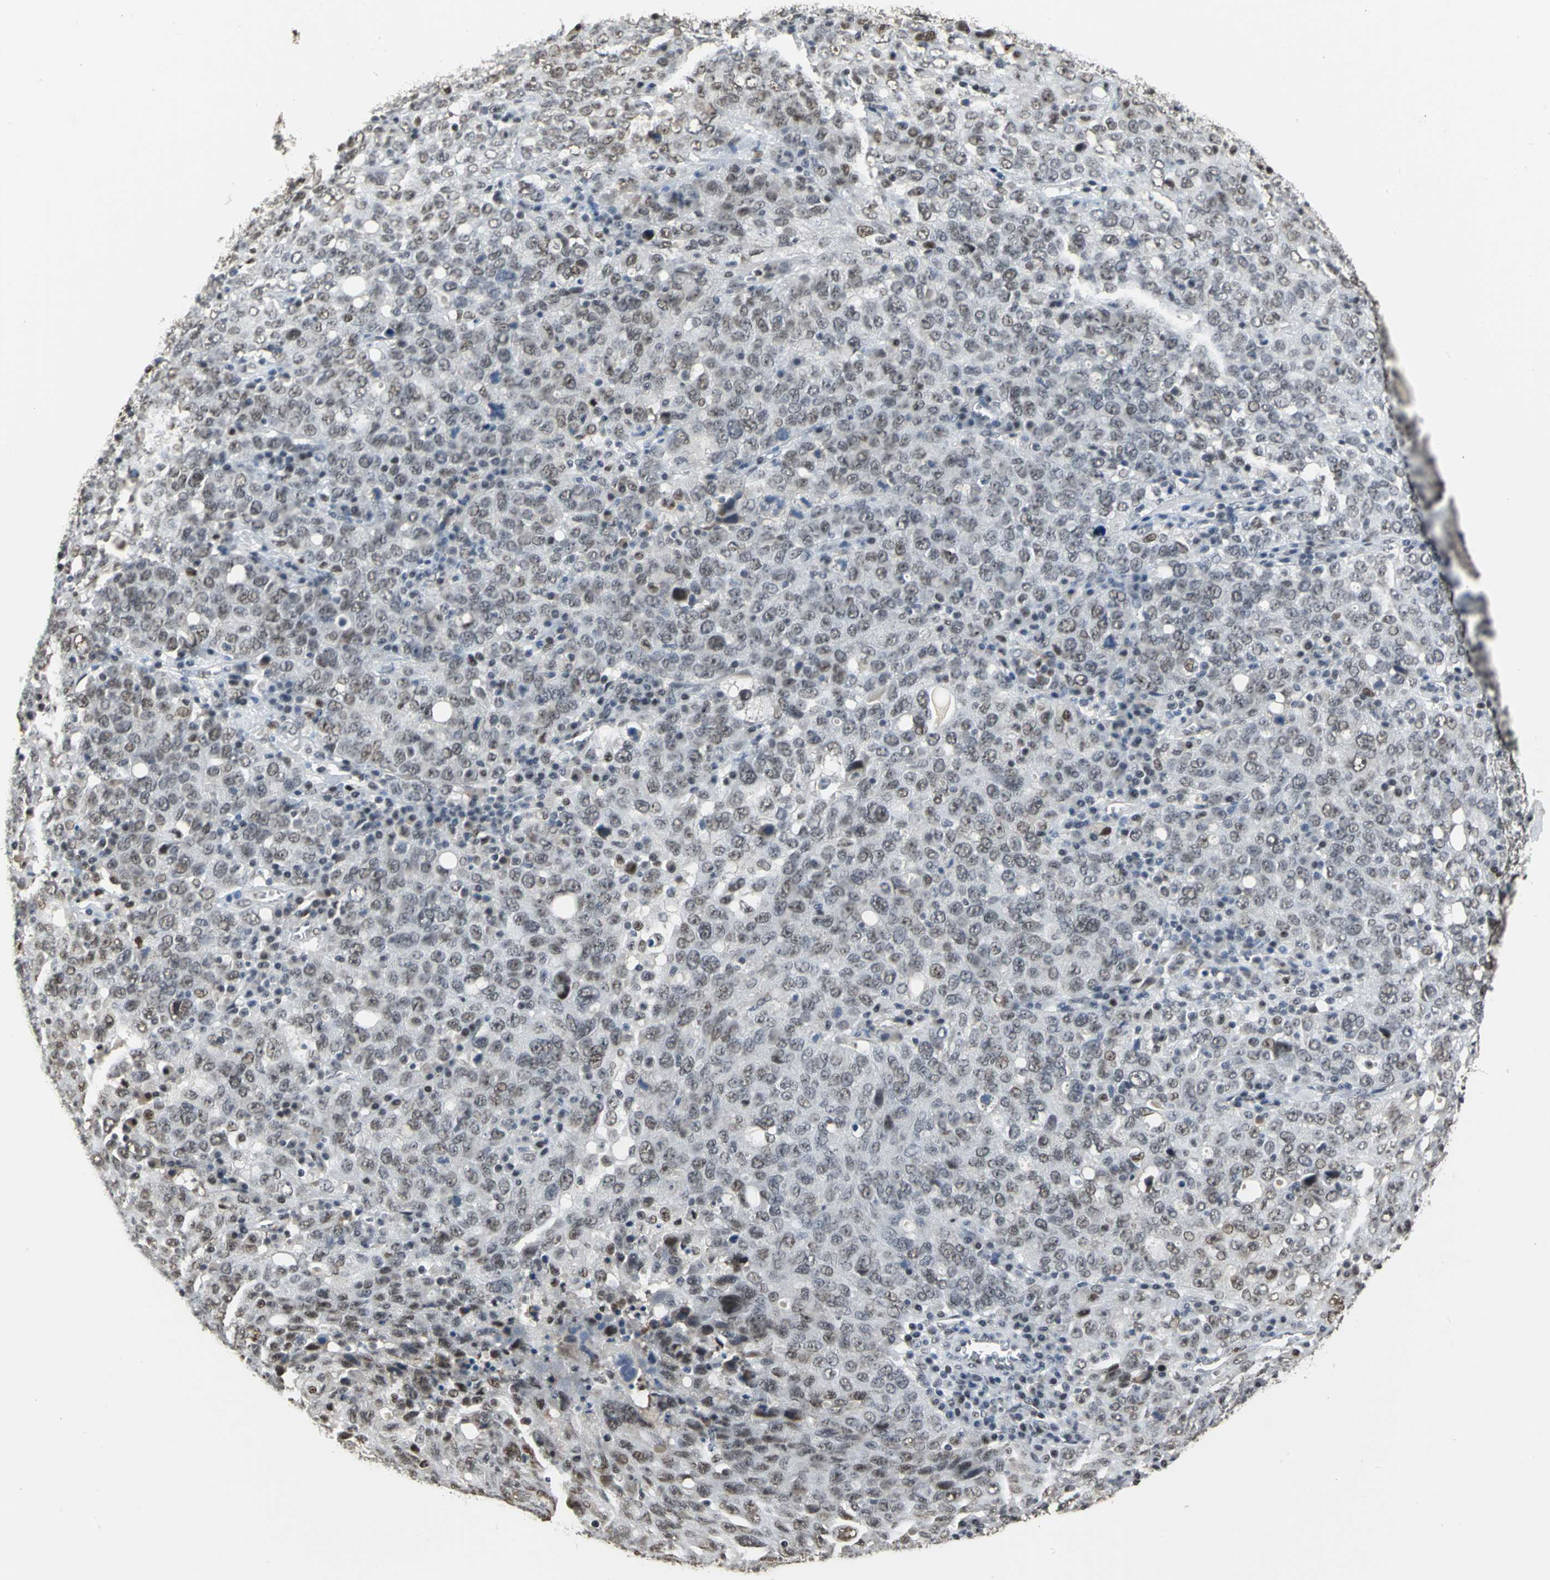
{"staining": {"intensity": "weak", "quantity": ">75%", "location": "nuclear"}, "tissue": "ovarian cancer", "cell_type": "Tumor cells", "image_type": "cancer", "snomed": [{"axis": "morphology", "description": "Carcinoma, endometroid"}, {"axis": "topography", "description": "Ovary"}], "caption": "IHC staining of ovarian cancer (endometroid carcinoma), which reveals low levels of weak nuclear expression in approximately >75% of tumor cells indicating weak nuclear protein expression. The staining was performed using DAB (3,3'-diaminobenzidine) (brown) for protein detection and nuclei were counterstained in hematoxylin (blue).", "gene": "CCDC88C", "patient": {"sex": "female", "age": 62}}